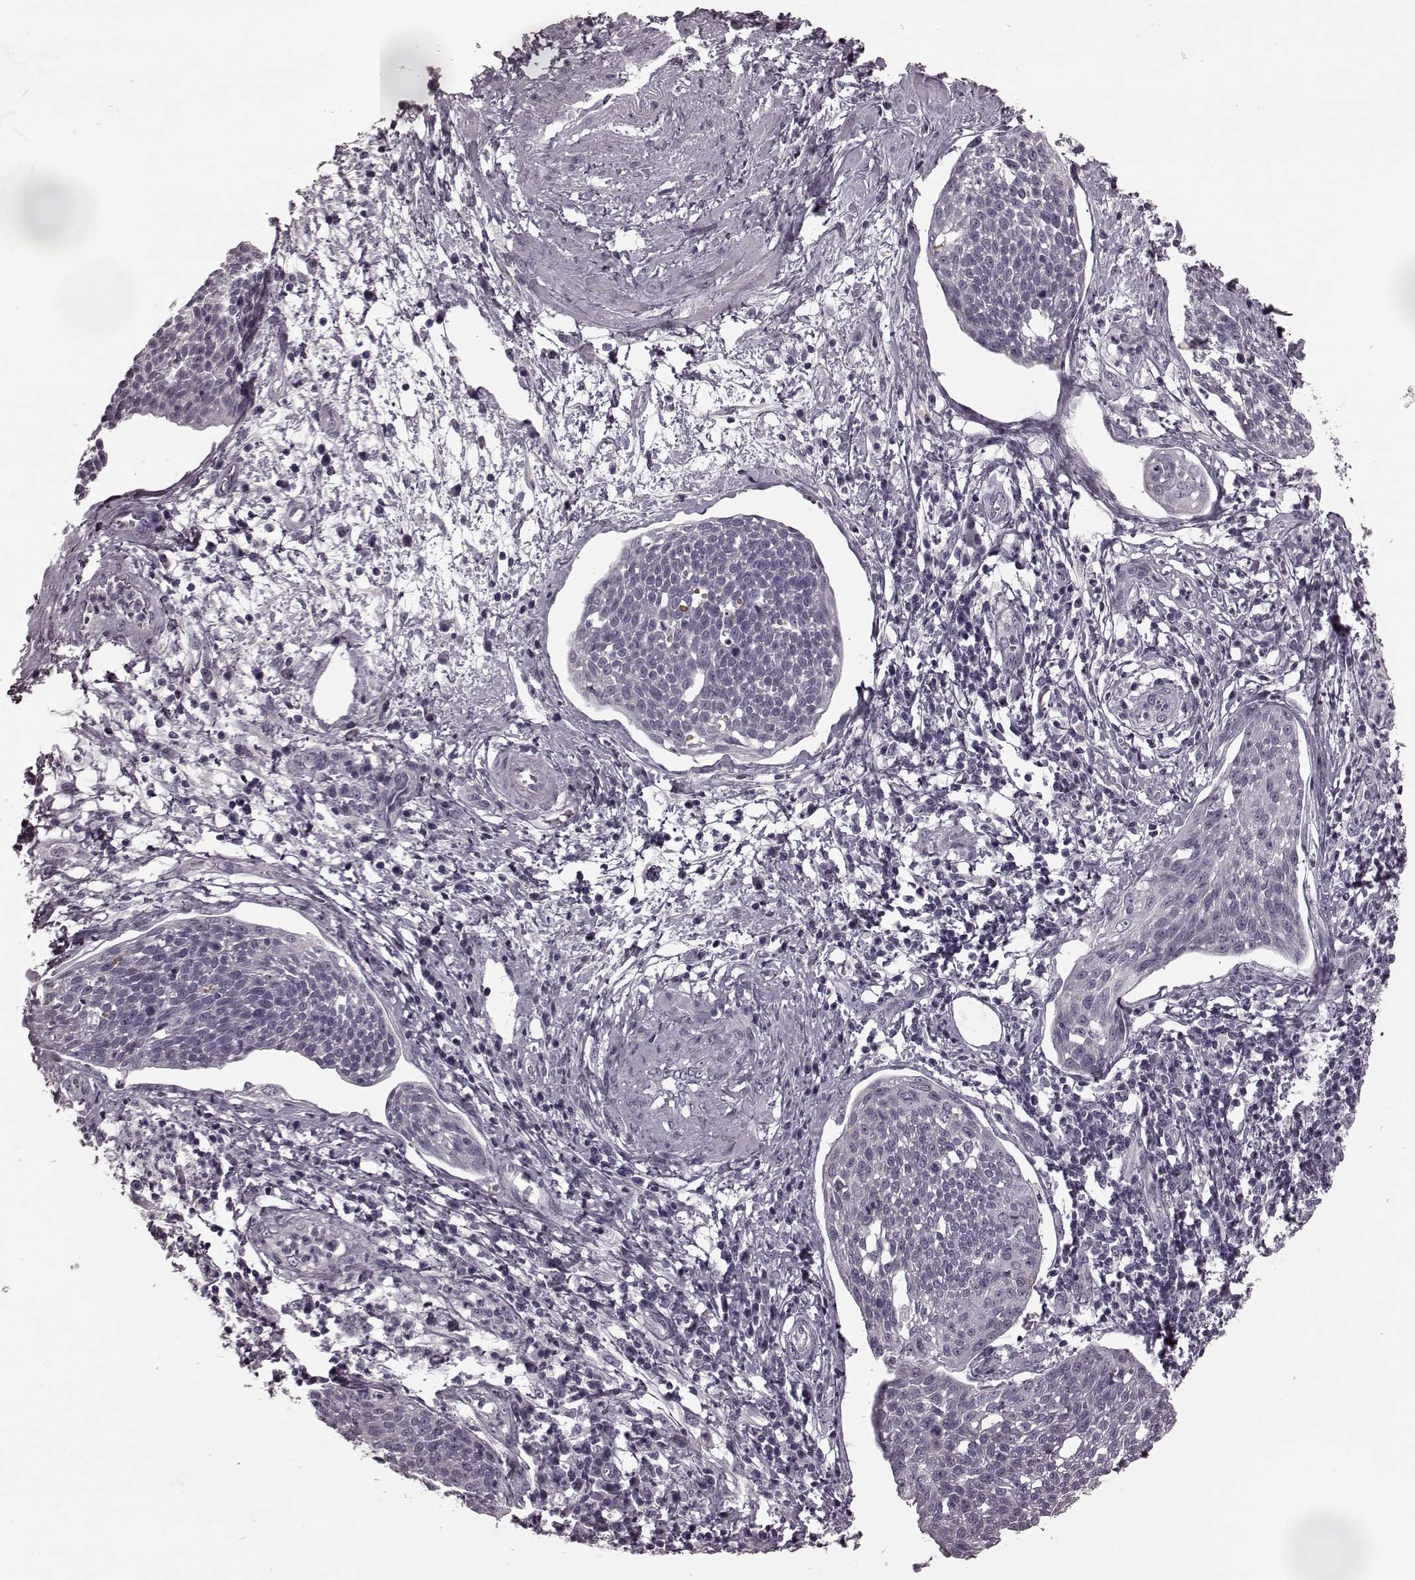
{"staining": {"intensity": "negative", "quantity": "none", "location": "none"}, "tissue": "cervical cancer", "cell_type": "Tumor cells", "image_type": "cancer", "snomed": [{"axis": "morphology", "description": "Squamous cell carcinoma, NOS"}, {"axis": "topography", "description": "Cervix"}], "caption": "Histopathology image shows no protein positivity in tumor cells of cervical cancer (squamous cell carcinoma) tissue.", "gene": "TRPM1", "patient": {"sex": "female", "age": 34}}